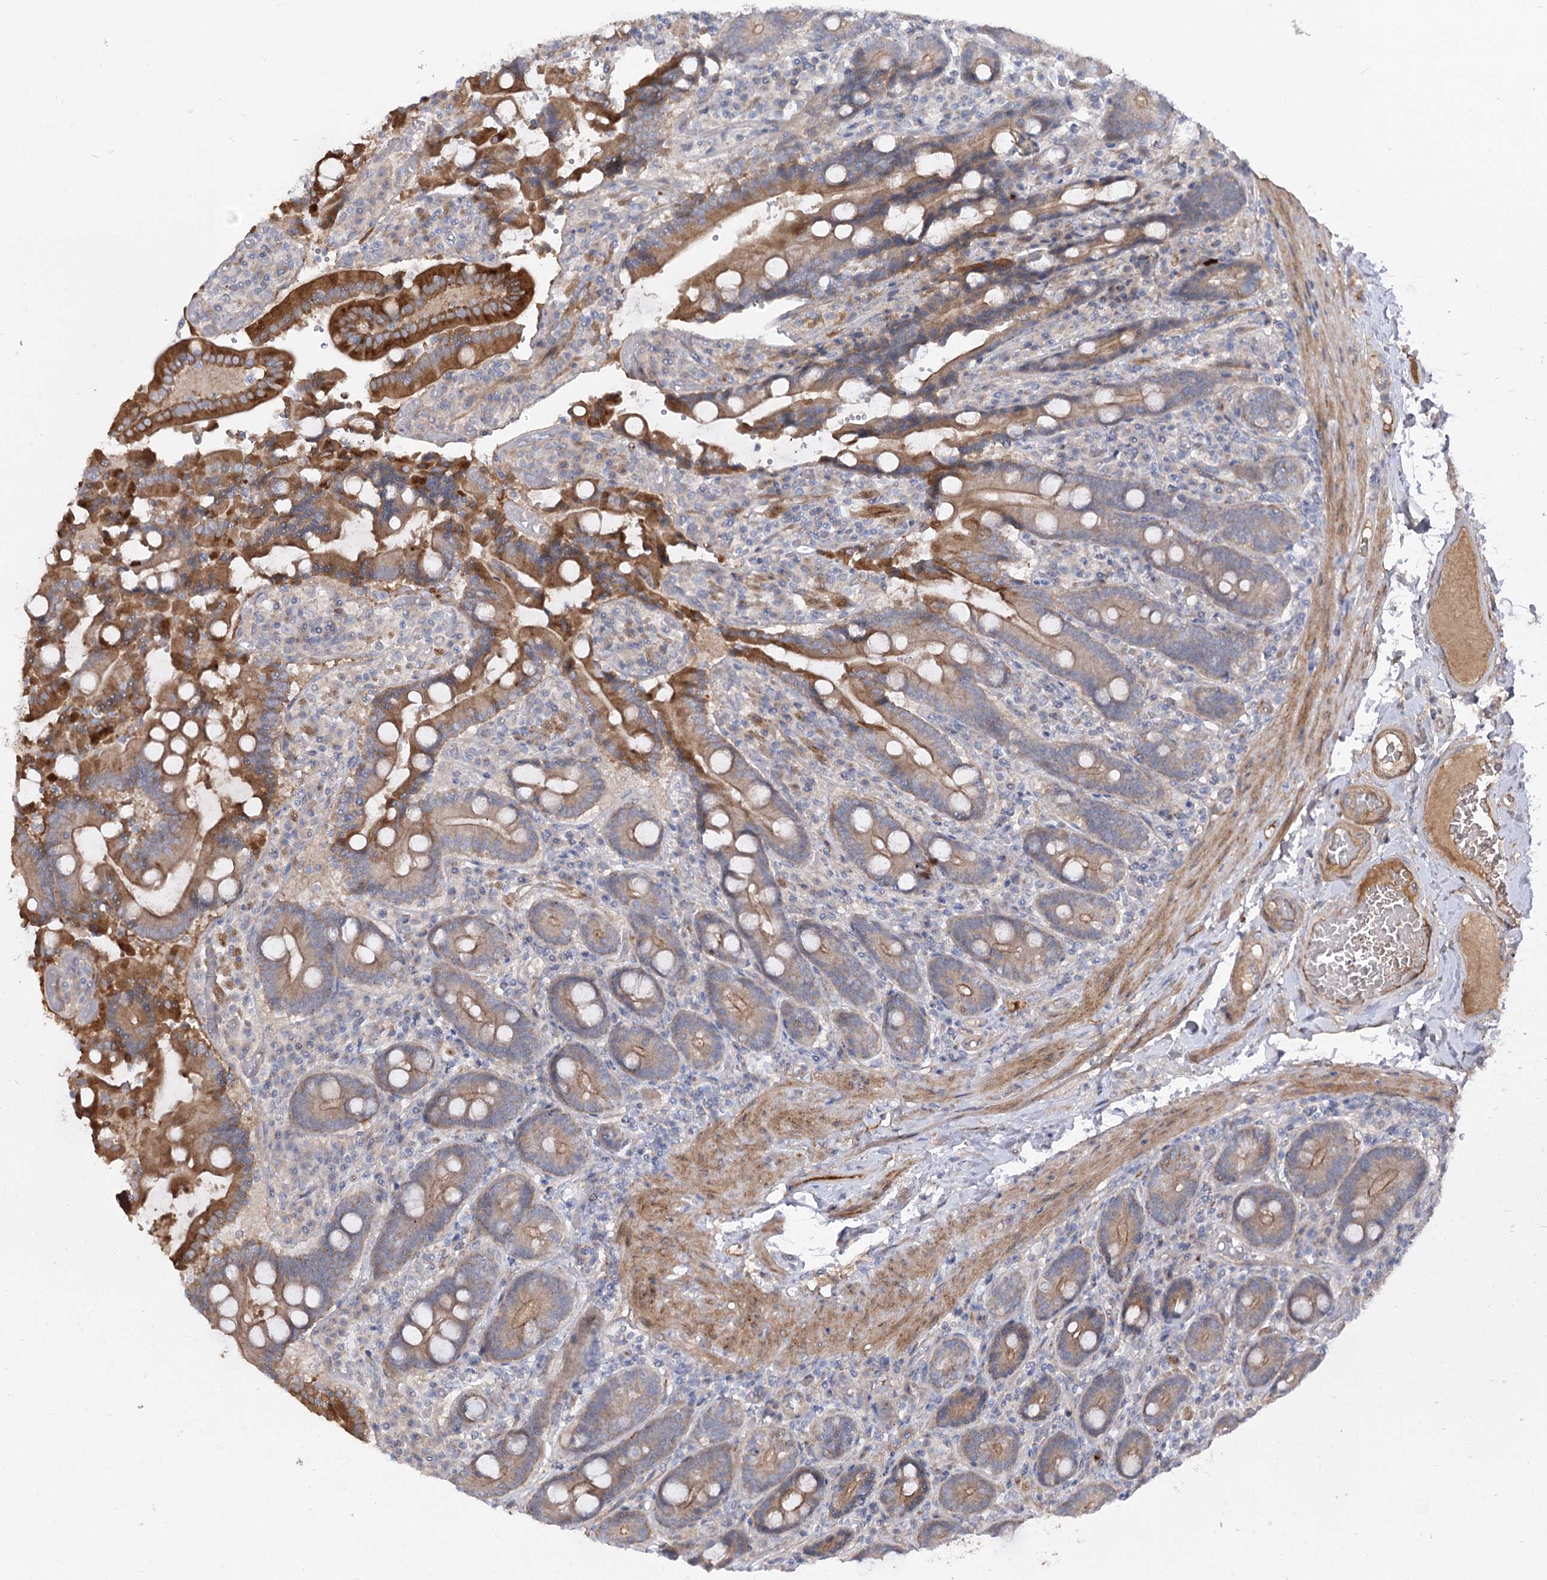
{"staining": {"intensity": "strong", "quantity": ">75%", "location": "cytoplasmic/membranous"}, "tissue": "duodenum", "cell_type": "Glandular cells", "image_type": "normal", "snomed": [{"axis": "morphology", "description": "Normal tissue, NOS"}, {"axis": "topography", "description": "Duodenum"}], "caption": "Immunohistochemical staining of benign duodenum demonstrates strong cytoplasmic/membranous protein expression in approximately >75% of glandular cells.", "gene": "FGF19", "patient": {"sex": "female", "age": 62}}